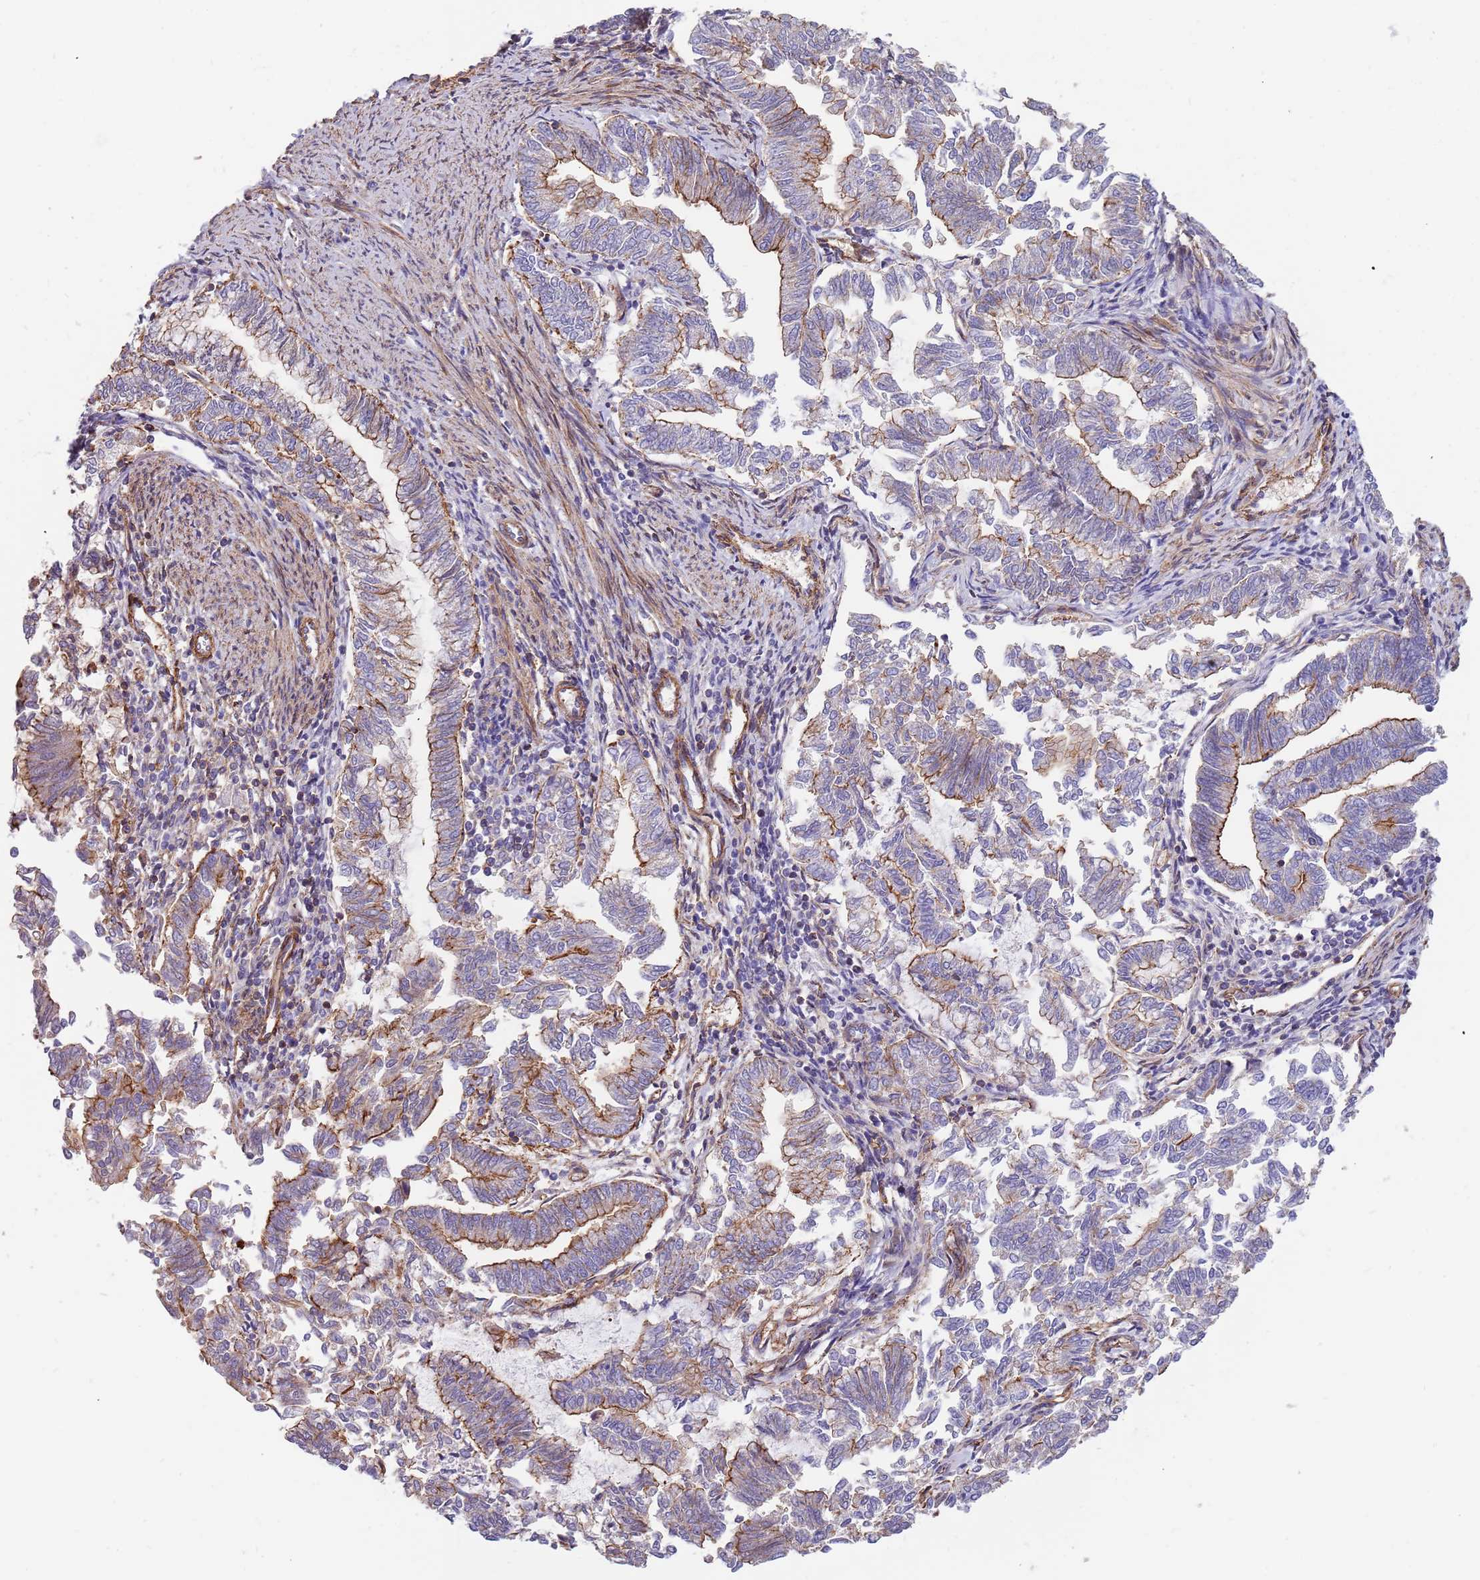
{"staining": {"intensity": "moderate", "quantity": "25%-75%", "location": "cytoplasmic/membranous"}, "tissue": "endometrial cancer", "cell_type": "Tumor cells", "image_type": "cancer", "snomed": [{"axis": "morphology", "description": "Adenocarcinoma, NOS"}, {"axis": "topography", "description": "Endometrium"}], "caption": "Protein analysis of adenocarcinoma (endometrial) tissue displays moderate cytoplasmic/membranous staining in approximately 25%-75% of tumor cells. Using DAB (brown) and hematoxylin (blue) stains, captured at high magnification using brightfield microscopy.", "gene": "GFRAL", "patient": {"sex": "female", "age": 79}}